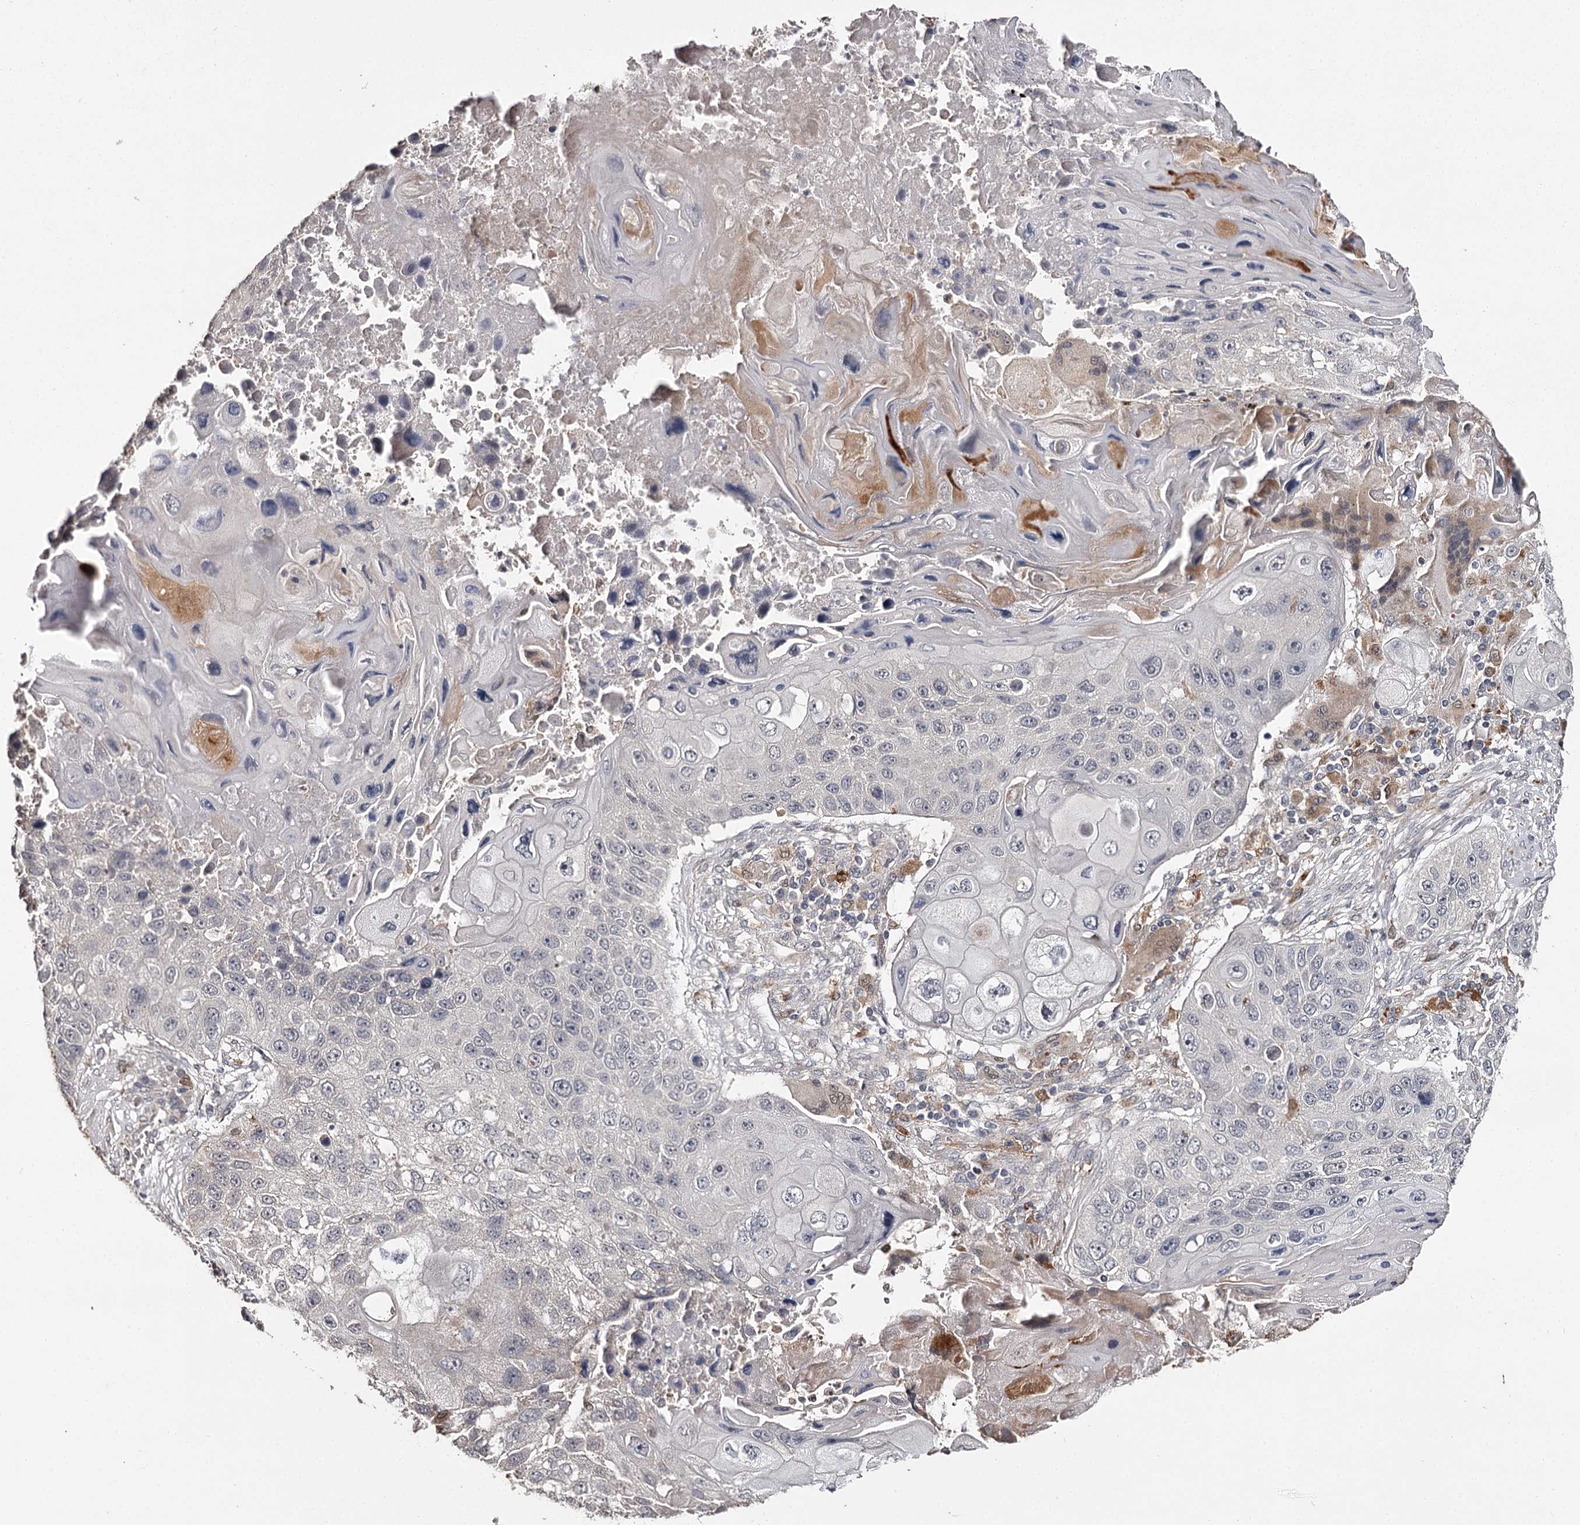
{"staining": {"intensity": "negative", "quantity": "none", "location": "none"}, "tissue": "lung cancer", "cell_type": "Tumor cells", "image_type": "cancer", "snomed": [{"axis": "morphology", "description": "Squamous cell carcinoma, NOS"}, {"axis": "topography", "description": "Lung"}], "caption": "Tumor cells show no significant protein staining in squamous cell carcinoma (lung). (DAB (3,3'-diaminobenzidine) IHC with hematoxylin counter stain).", "gene": "SLC32A1", "patient": {"sex": "male", "age": 61}}